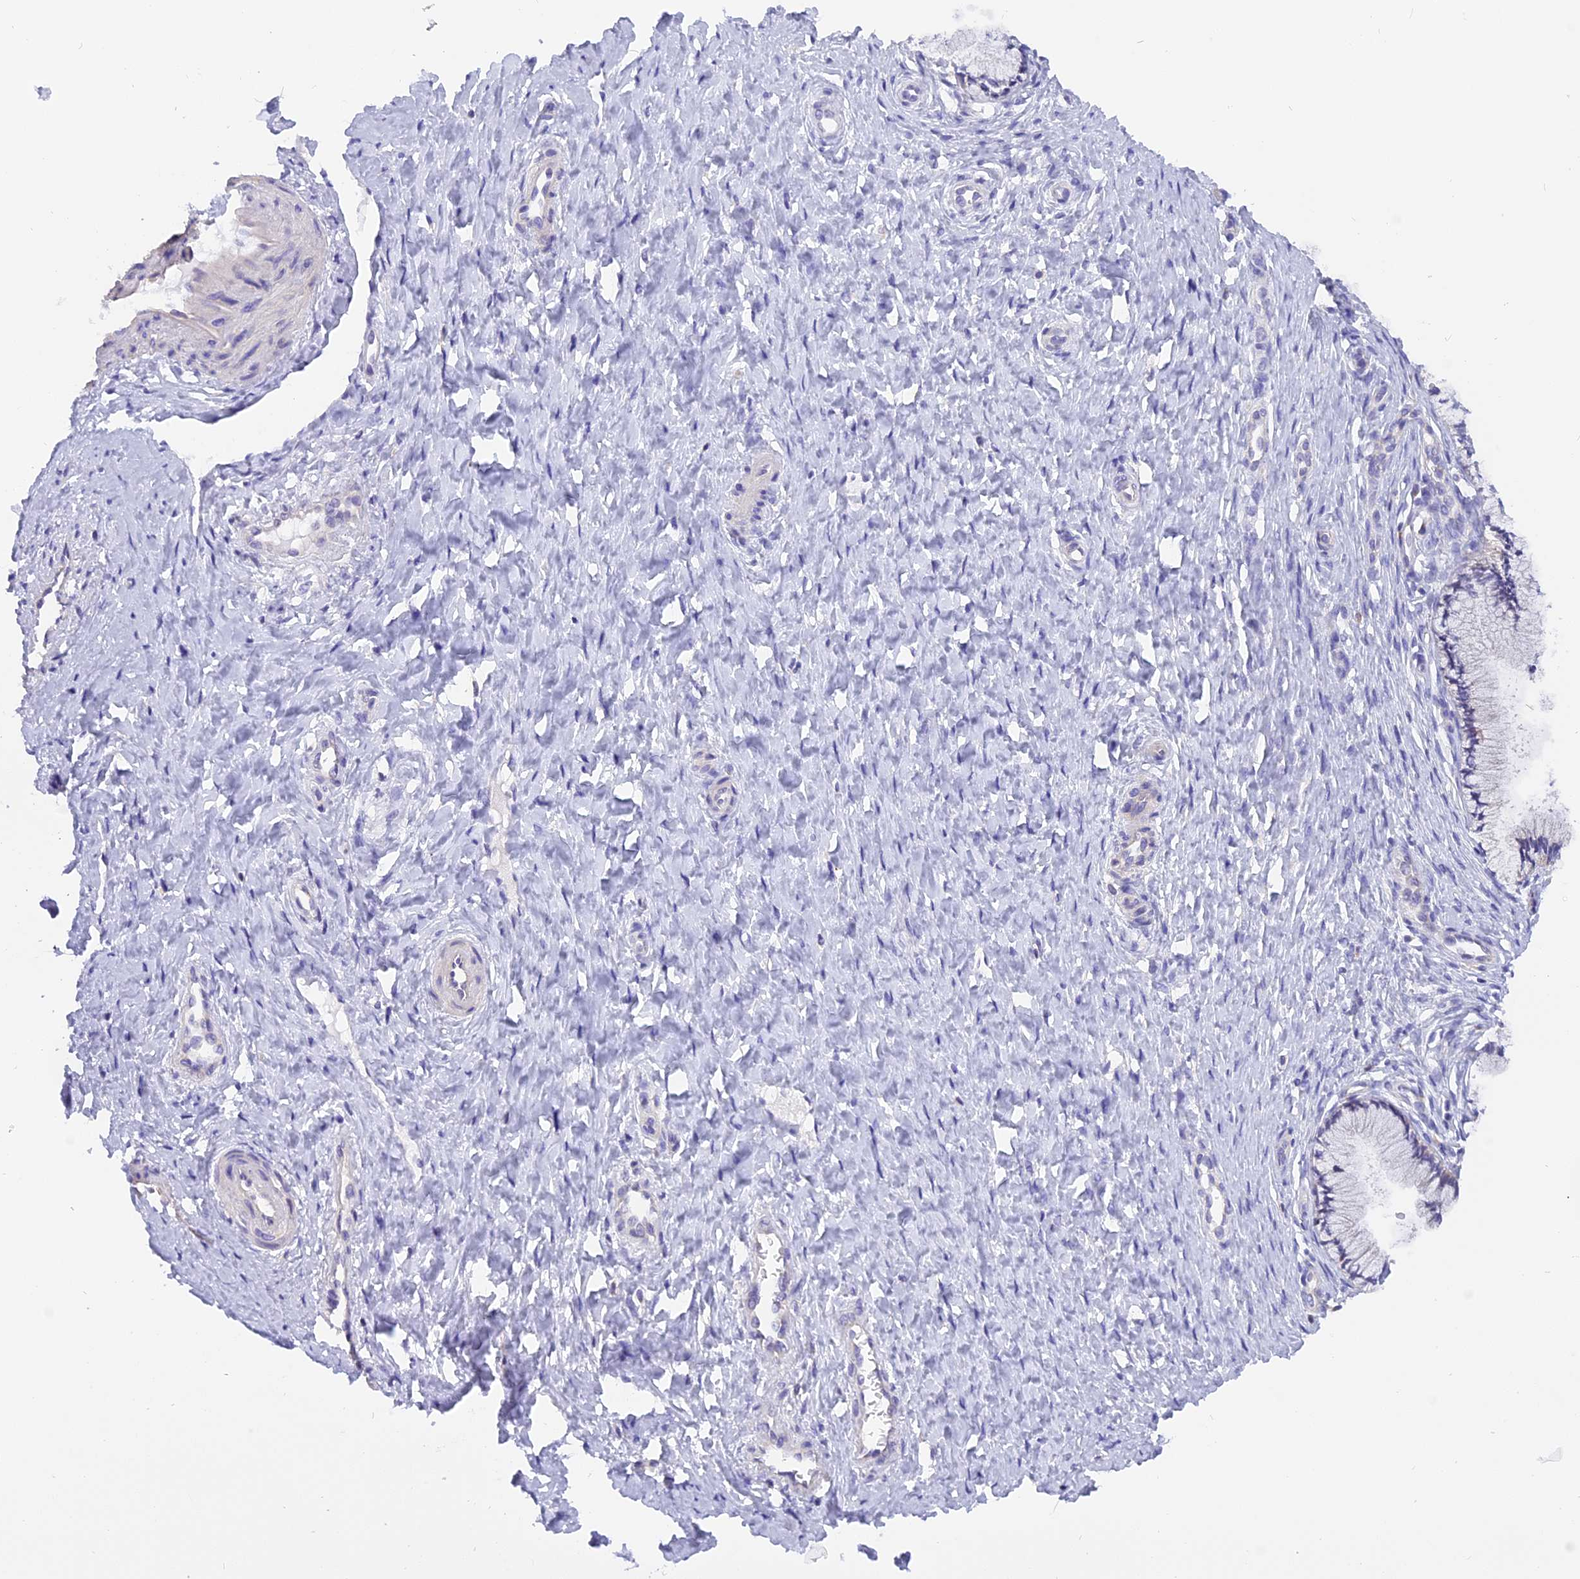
{"staining": {"intensity": "negative", "quantity": "none", "location": "none"}, "tissue": "cervix", "cell_type": "Glandular cells", "image_type": "normal", "snomed": [{"axis": "morphology", "description": "Normal tissue, NOS"}, {"axis": "topography", "description": "Cervix"}], "caption": "Glandular cells are negative for brown protein staining in unremarkable cervix. Nuclei are stained in blue.", "gene": "TRIM3", "patient": {"sex": "female", "age": 36}}